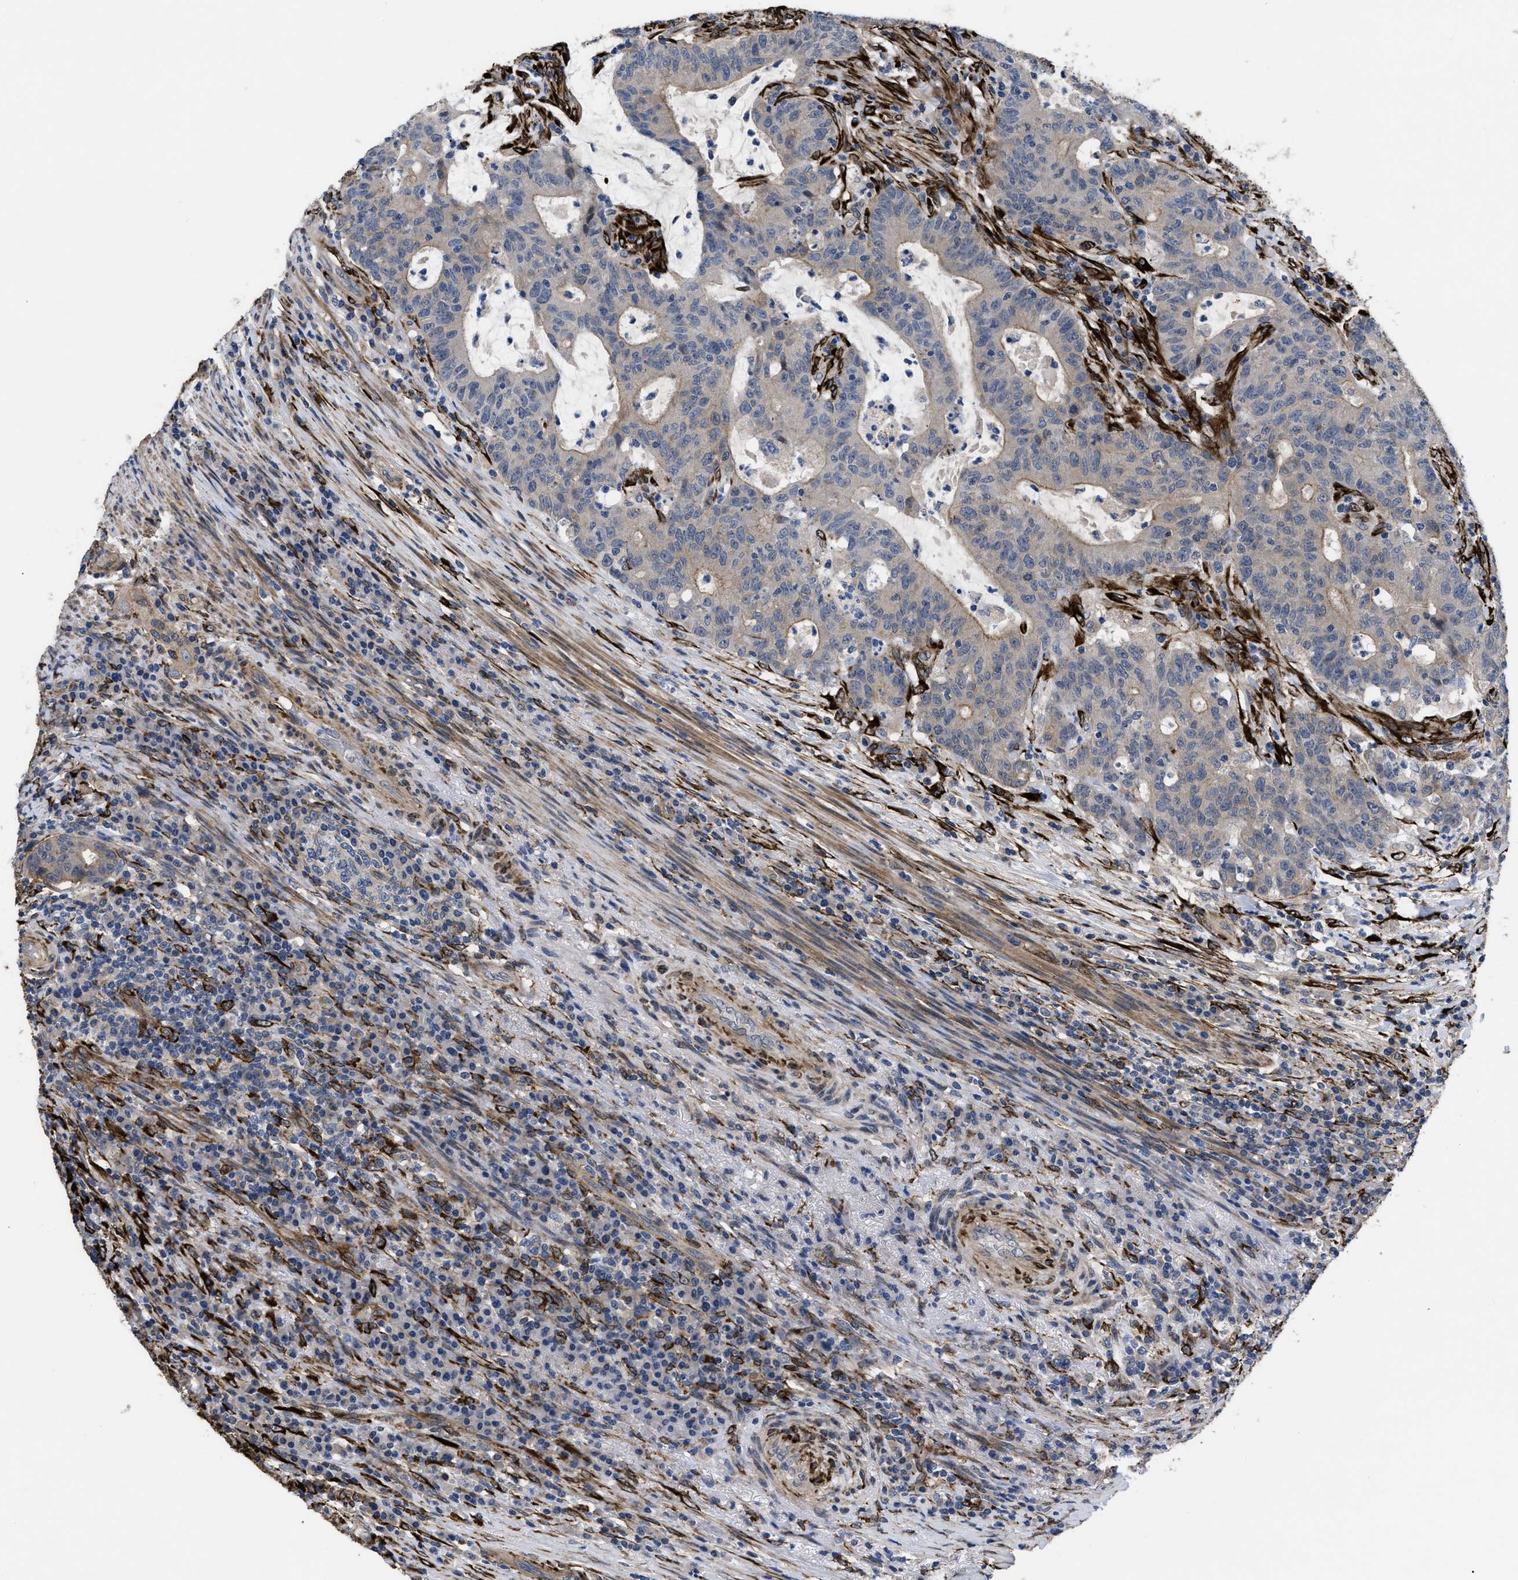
{"staining": {"intensity": "negative", "quantity": "none", "location": "none"}, "tissue": "colorectal cancer", "cell_type": "Tumor cells", "image_type": "cancer", "snomed": [{"axis": "morphology", "description": "Normal tissue, NOS"}, {"axis": "morphology", "description": "Adenocarcinoma, NOS"}, {"axis": "topography", "description": "Colon"}], "caption": "Immunohistochemistry (IHC) of human colorectal cancer (adenocarcinoma) demonstrates no positivity in tumor cells.", "gene": "SQLE", "patient": {"sex": "female", "age": 75}}